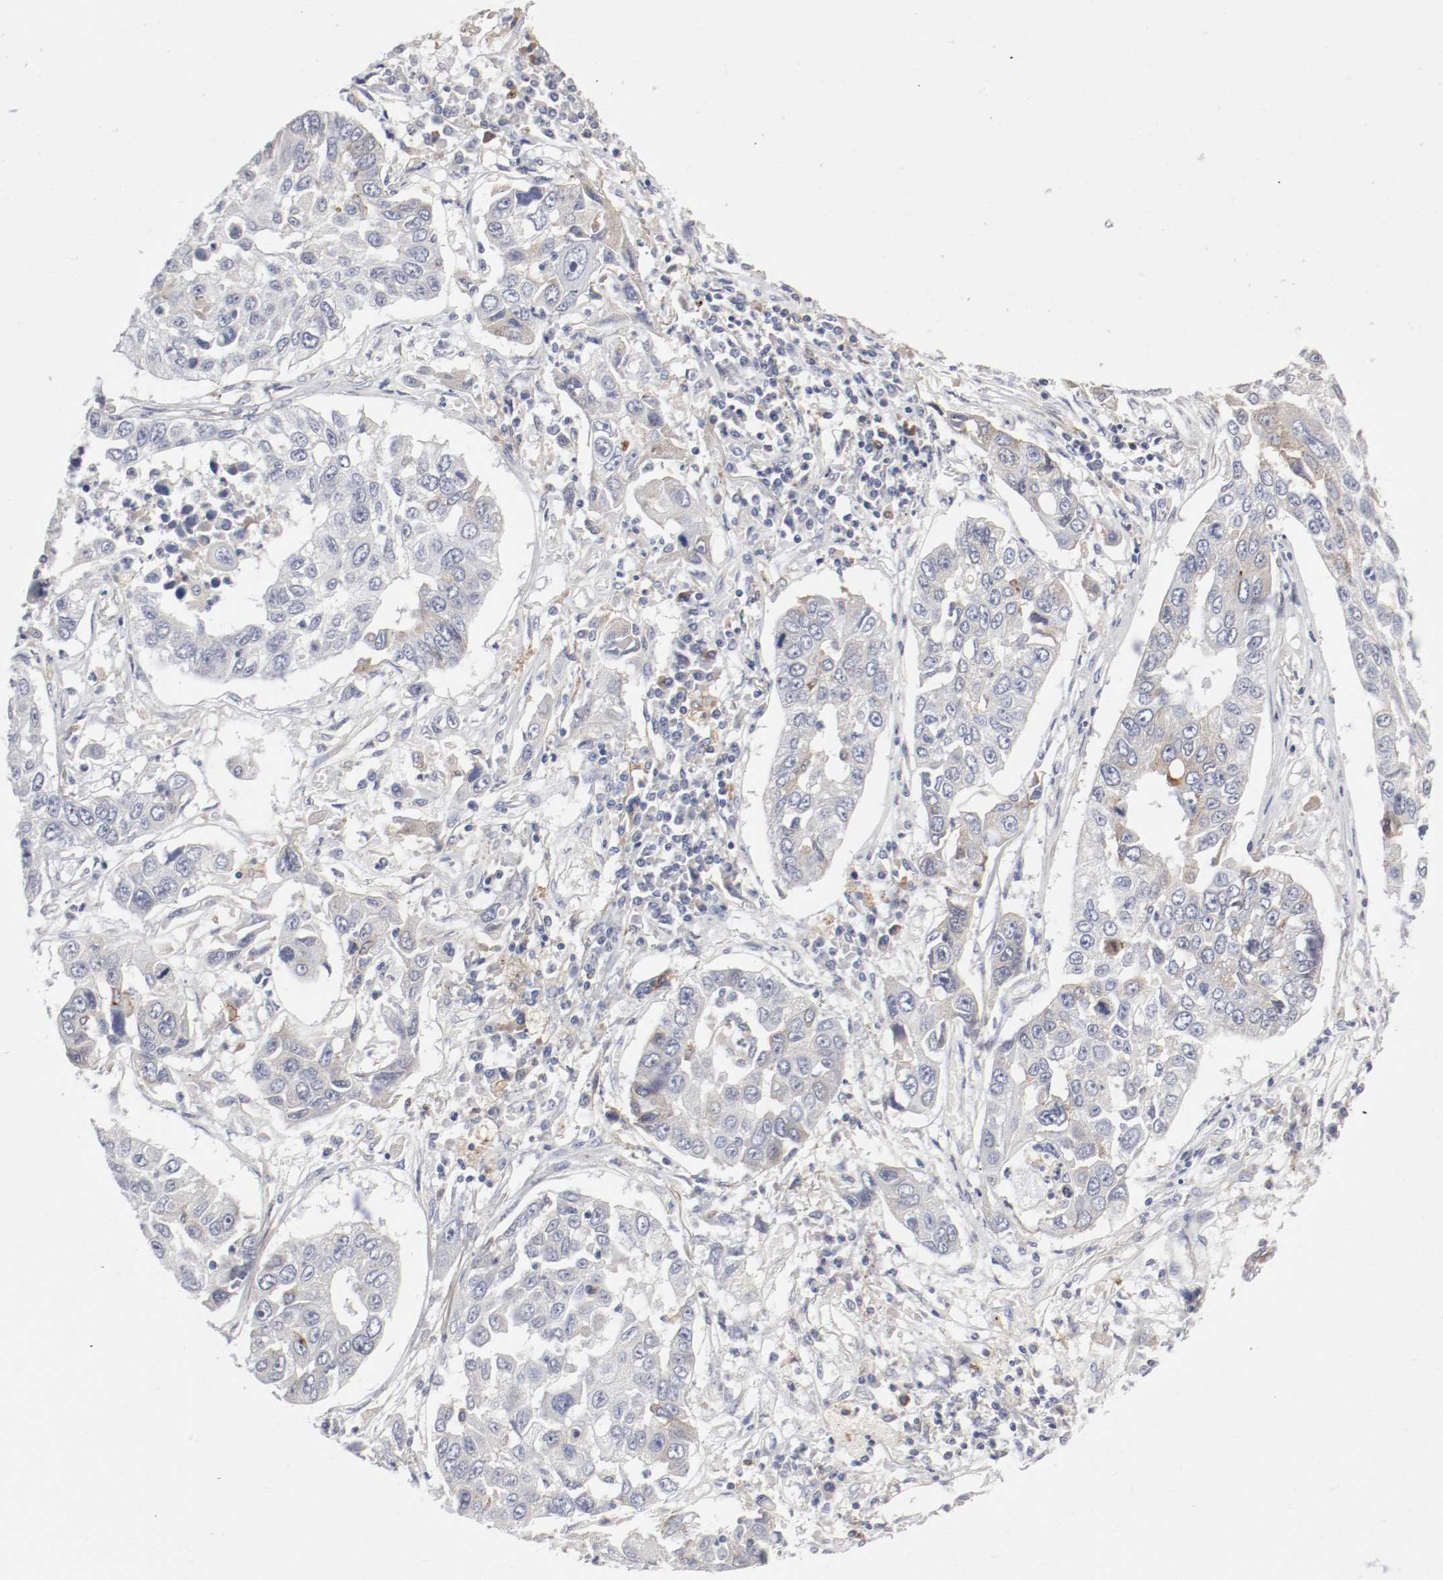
{"staining": {"intensity": "negative", "quantity": "none", "location": "none"}, "tissue": "lung cancer", "cell_type": "Tumor cells", "image_type": "cancer", "snomed": [{"axis": "morphology", "description": "Squamous cell carcinoma, NOS"}, {"axis": "topography", "description": "Lung"}], "caption": "Tumor cells show no significant staining in squamous cell carcinoma (lung).", "gene": "FGFBP1", "patient": {"sex": "male", "age": 71}}